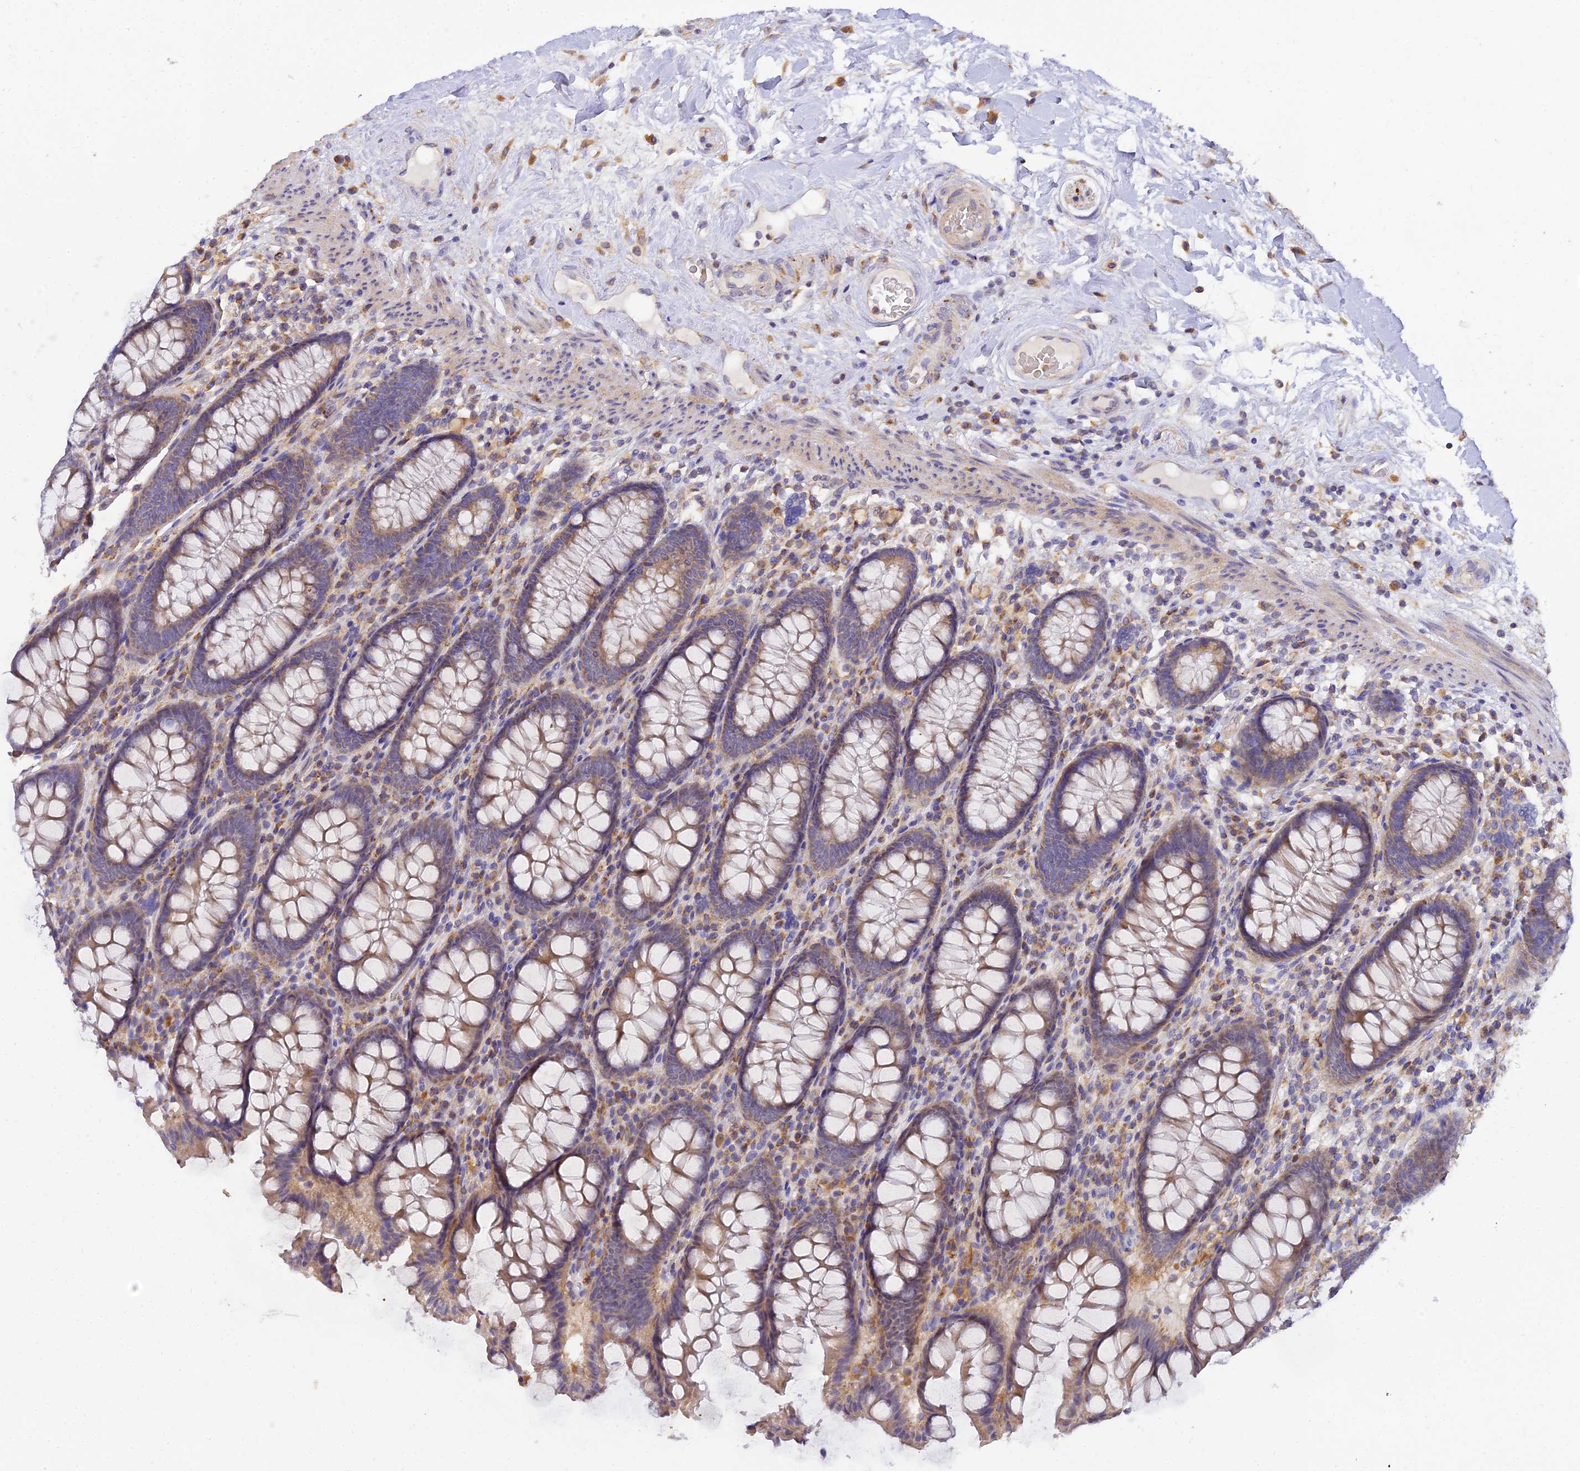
{"staining": {"intensity": "moderate", "quantity": "25%-75%", "location": "cytoplasmic/membranous"}, "tissue": "colon", "cell_type": "Endothelial cells", "image_type": "normal", "snomed": [{"axis": "morphology", "description": "Normal tissue, NOS"}, {"axis": "topography", "description": "Colon"}], "caption": "A brown stain shows moderate cytoplasmic/membranous positivity of a protein in endothelial cells of benign colon. The protein of interest is shown in brown color, while the nuclei are stained blue.", "gene": "ARL8A", "patient": {"sex": "female", "age": 79}}